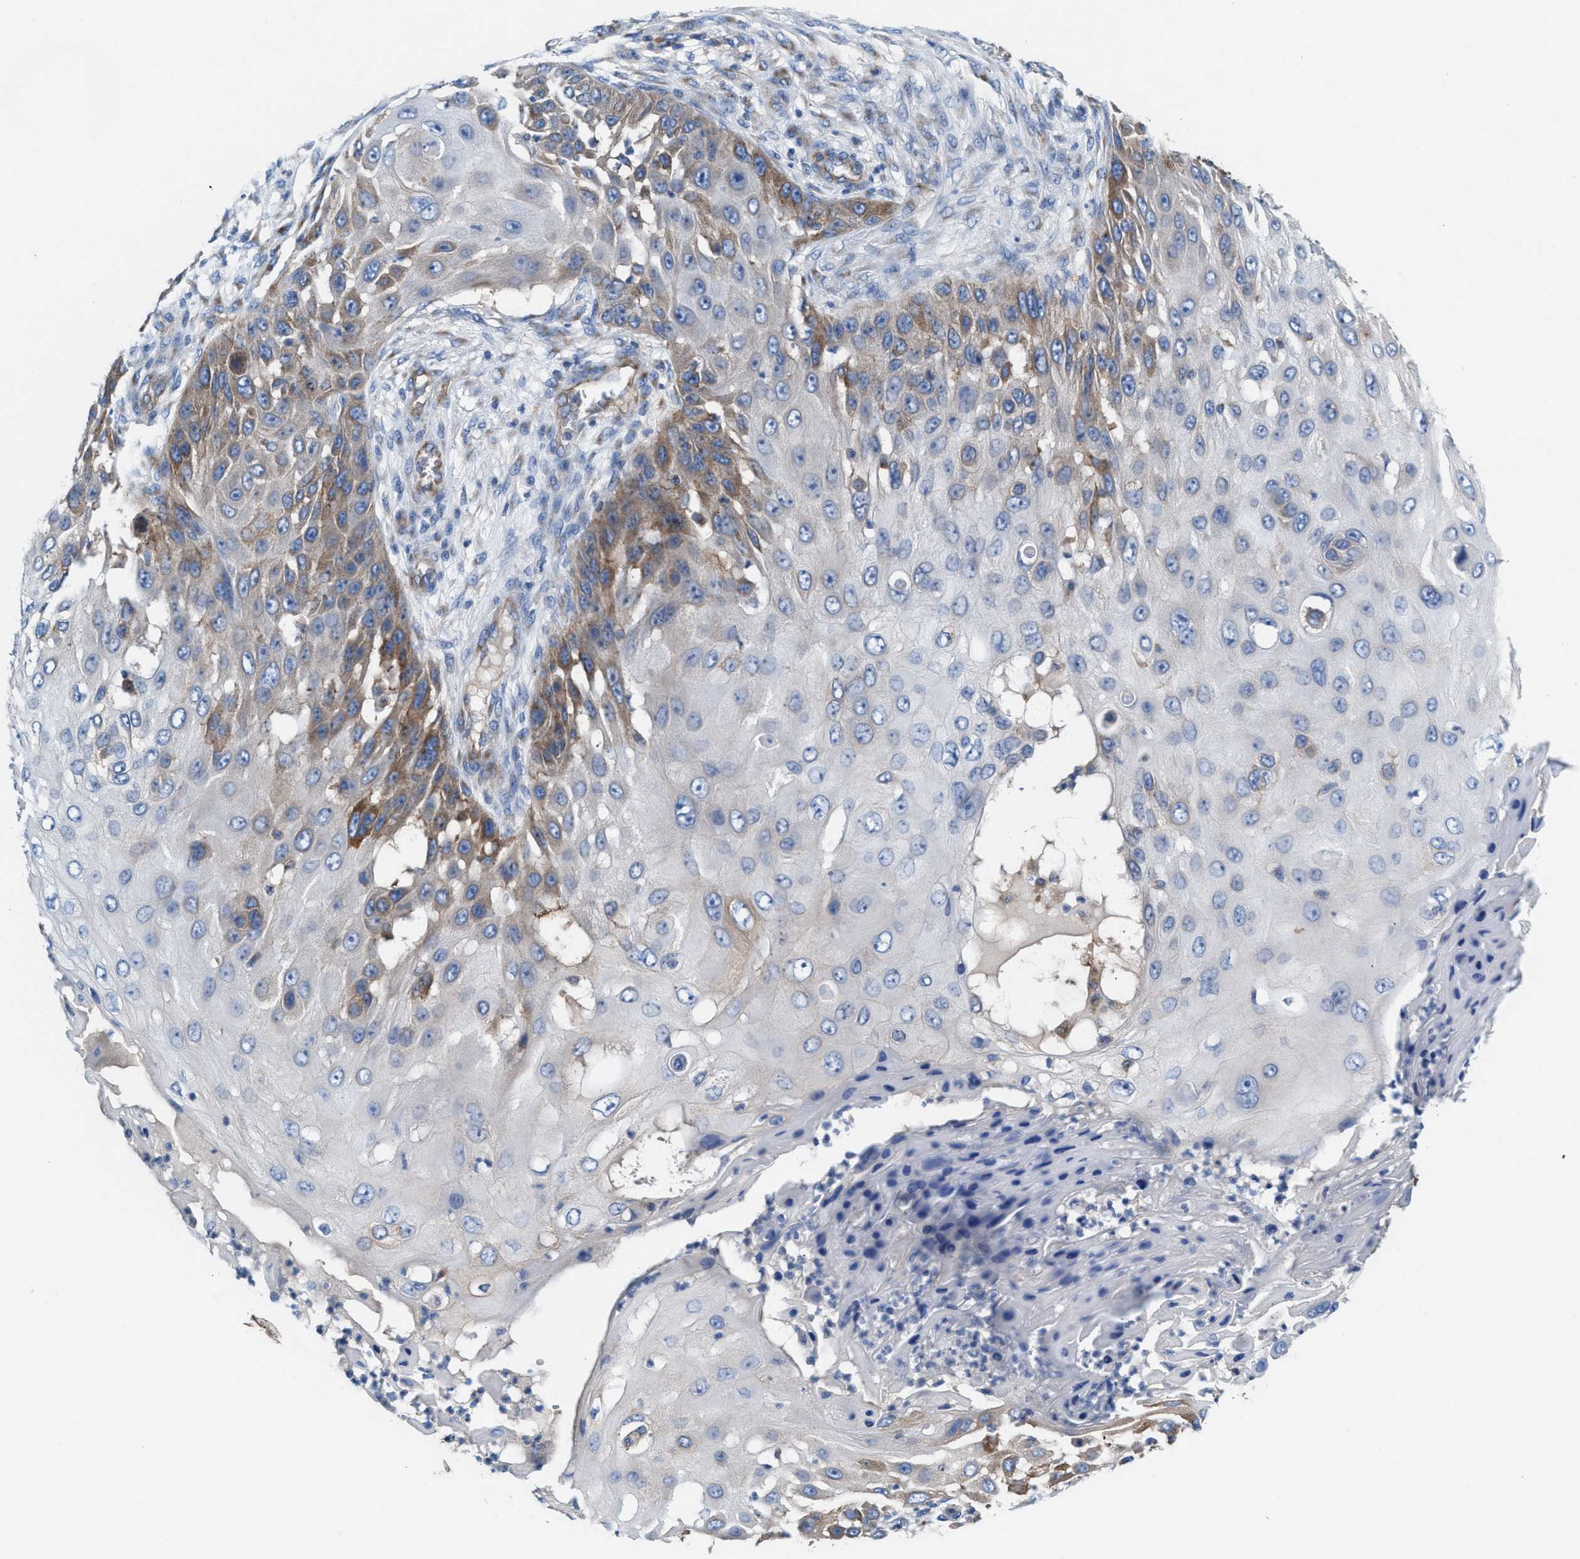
{"staining": {"intensity": "moderate", "quantity": "25%-75%", "location": "cytoplasmic/membranous"}, "tissue": "skin cancer", "cell_type": "Tumor cells", "image_type": "cancer", "snomed": [{"axis": "morphology", "description": "Squamous cell carcinoma, NOS"}, {"axis": "topography", "description": "Skin"}], "caption": "Immunohistochemical staining of skin cancer shows moderate cytoplasmic/membranous protein positivity in about 25%-75% of tumor cells.", "gene": "NYAP1", "patient": {"sex": "female", "age": 44}}